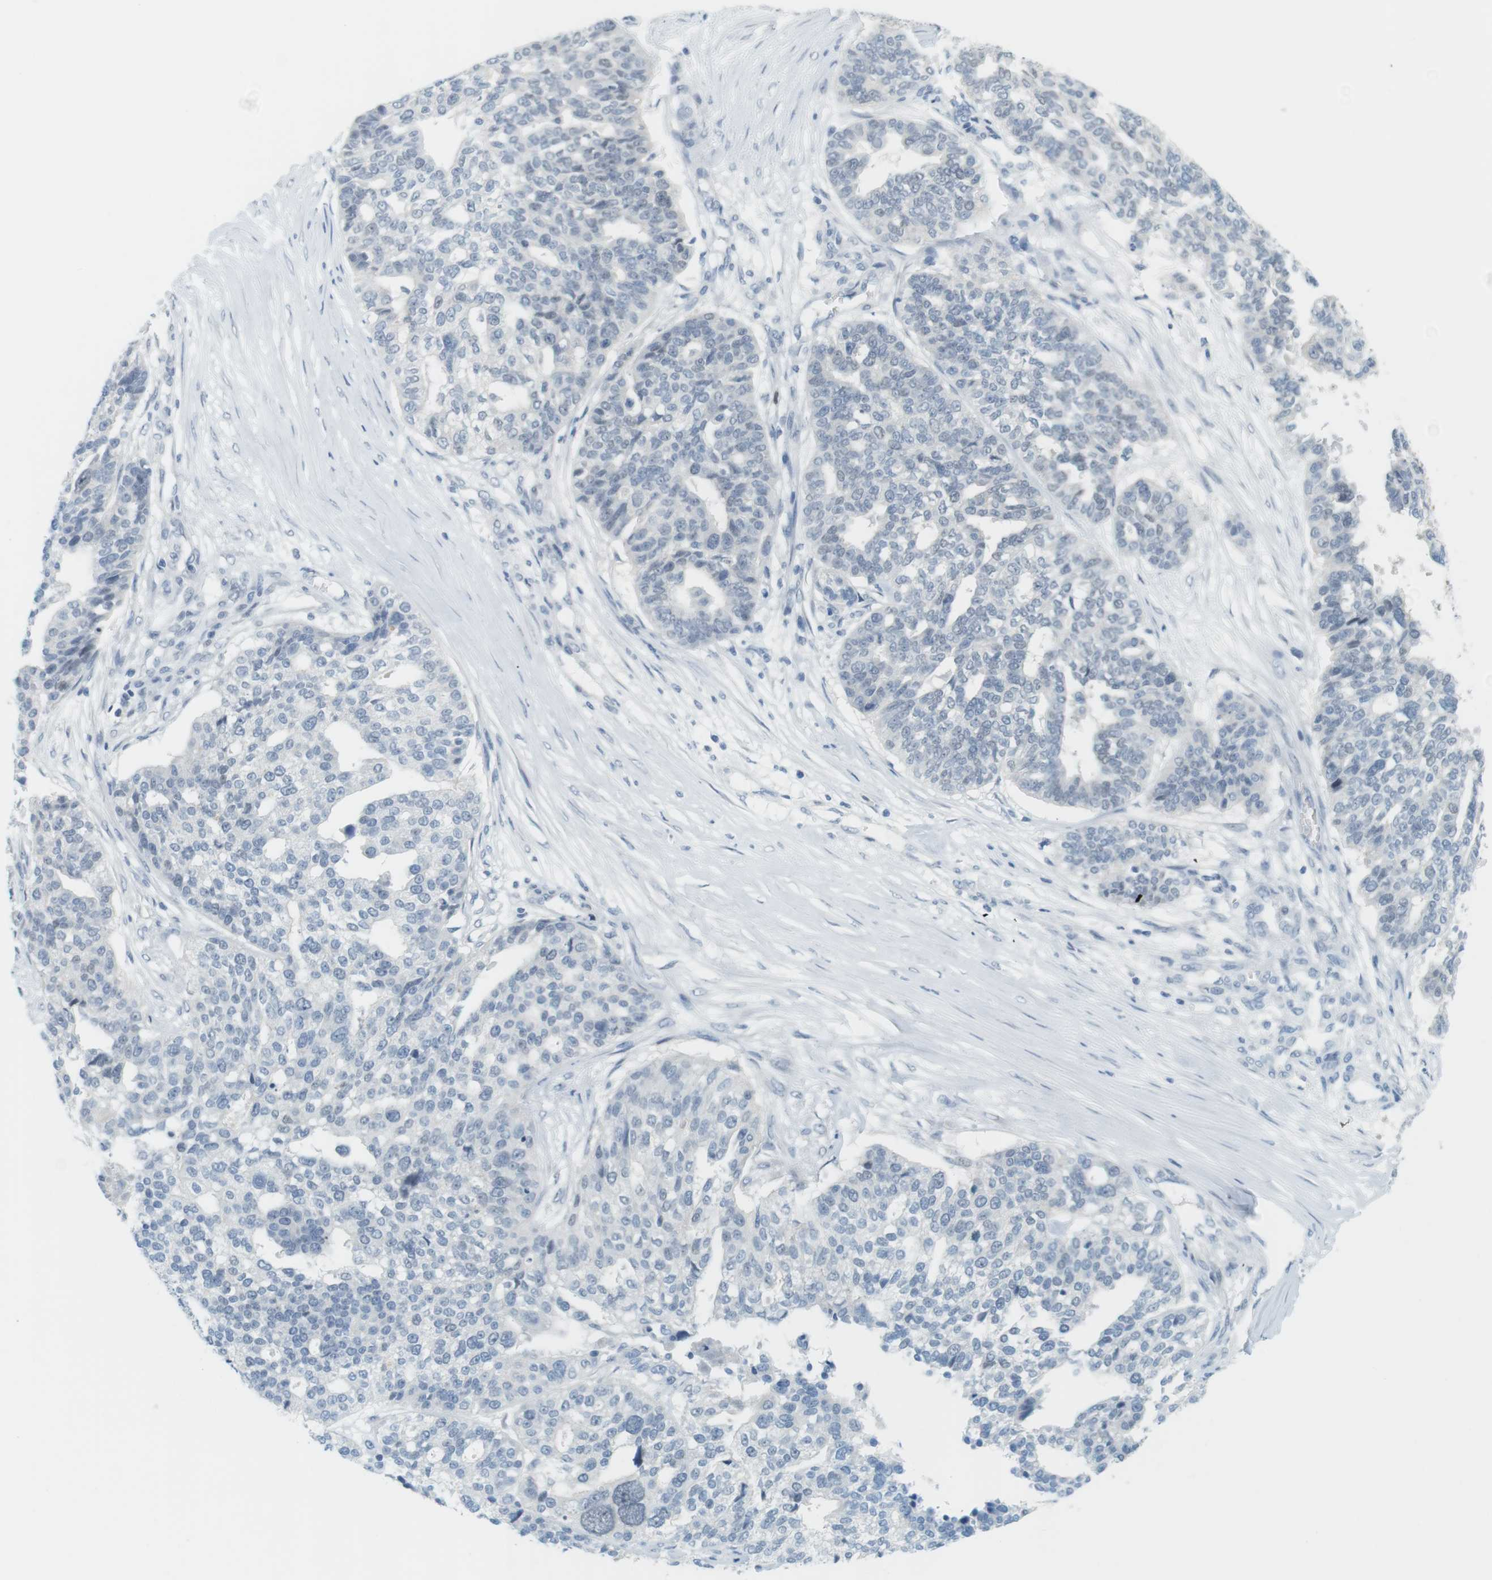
{"staining": {"intensity": "negative", "quantity": "none", "location": "none"}, "tissue": "ovarian cancer", "cell_type": "Tumor cells", "image_type": "cancer", "snomed": [{"axis": "morphology", "description": "Cystadenocarcinoma, serous, NOS"}, {"axis": "topography", "description": "Ovary"}], "caption": "A photomicrograph of serous cystadenocarcinoma (ovarian) stained for a protein displays no brown staining in tumor cells.", "gene": "CREB3L2", "patient": {"sex": "female", "age": 59}}